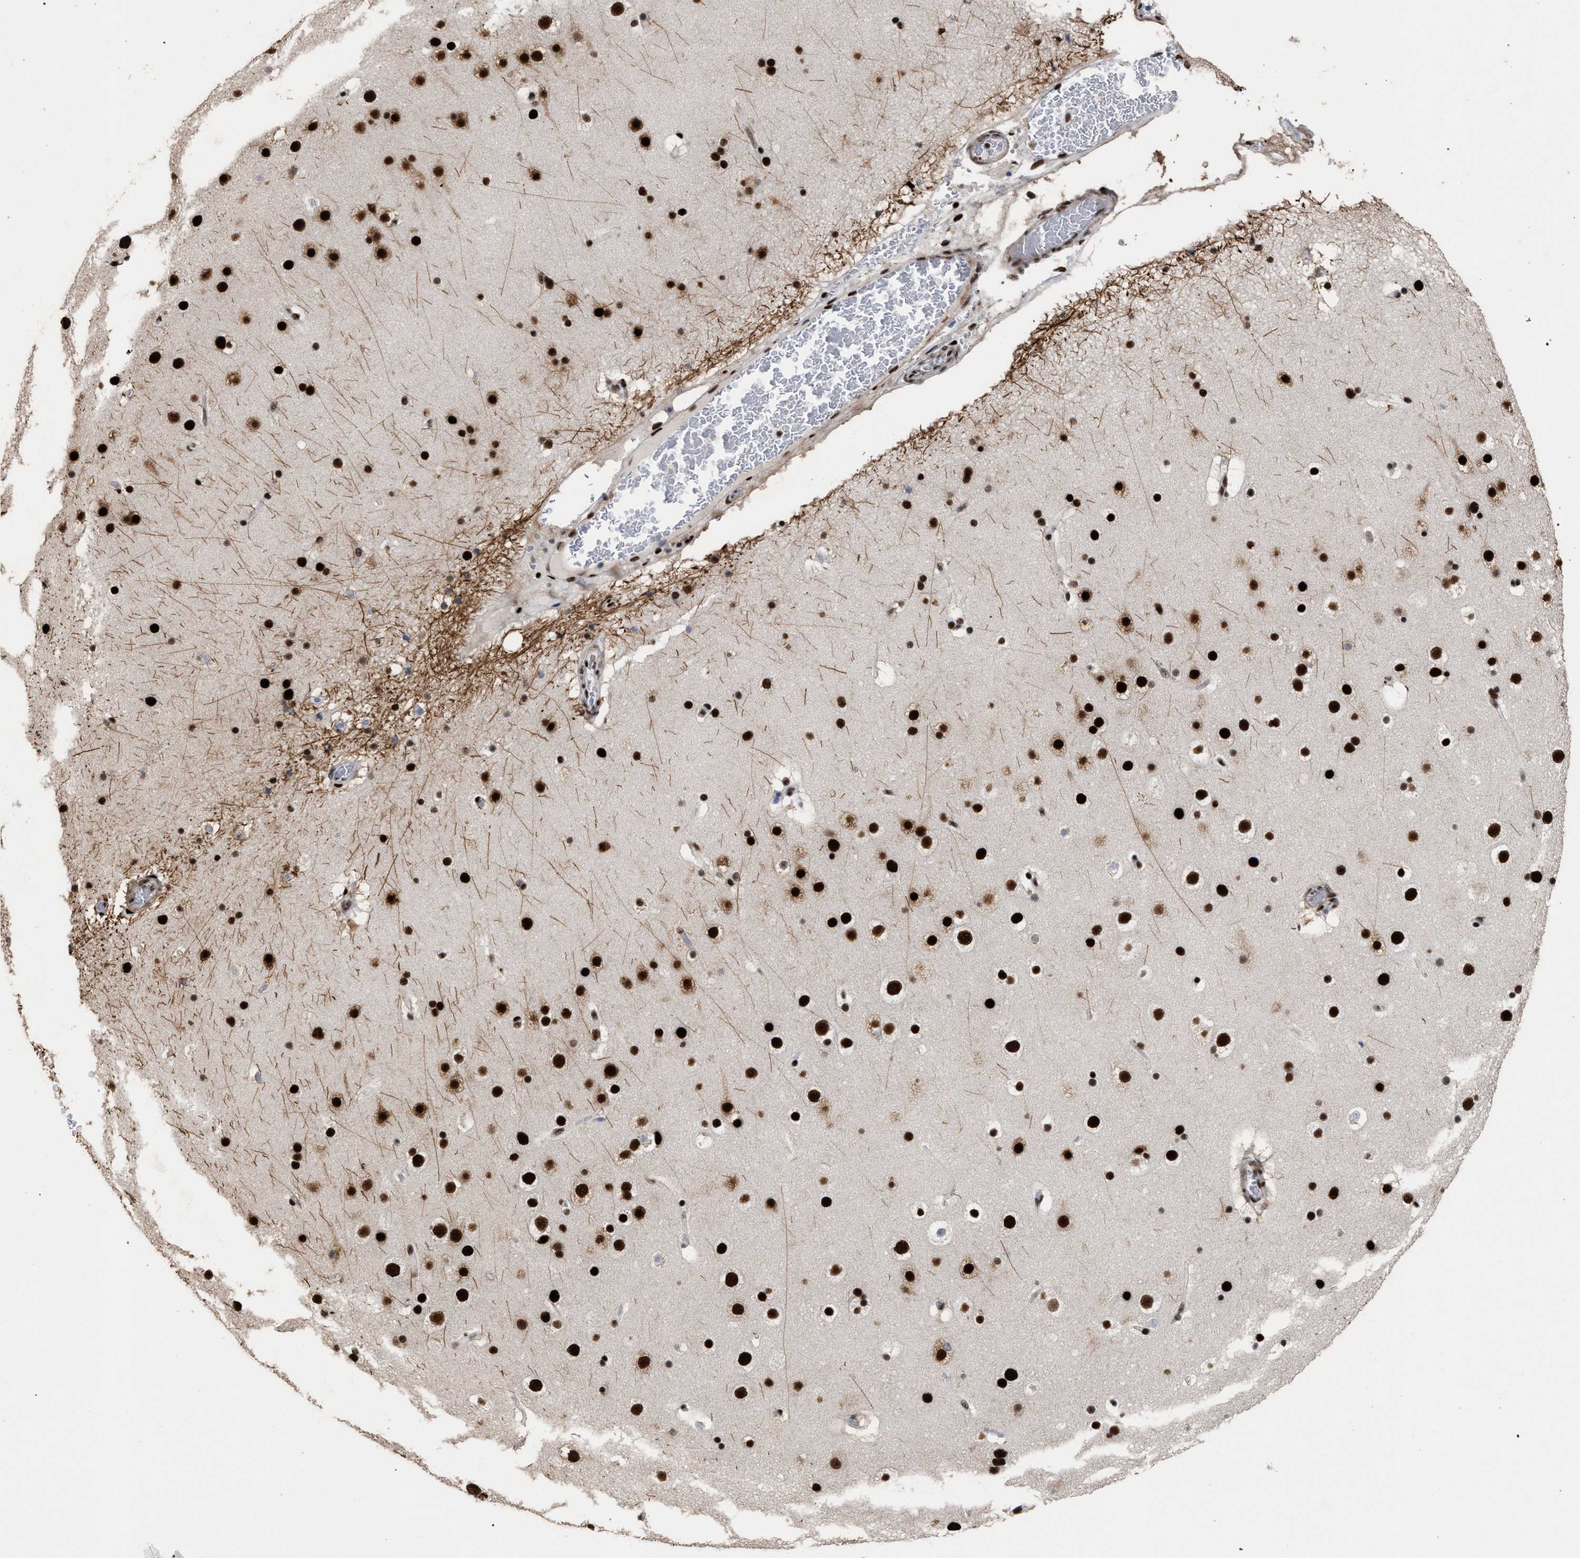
{"staining": {"intensity": "moderate", "quantity": ">75%", "location": "nuclear"}, "tissue": "cerebral cortex", "cell_type": "Endothelial cells", "image_type": "normal", "snomed": [{"axis": "morphology", "description": "Normal tissue, NOS"}, {"axis": "topography", "description": "Cerebral cortex"}], "caption": "Immunohistochemical staining of normal human cerebral cortex reveals >75% levels of moderate nuclear protein expression in about >75% of endothelial cells.", "gene": "TP53BP1", "patient": {"sex": "male", "age": 57}}